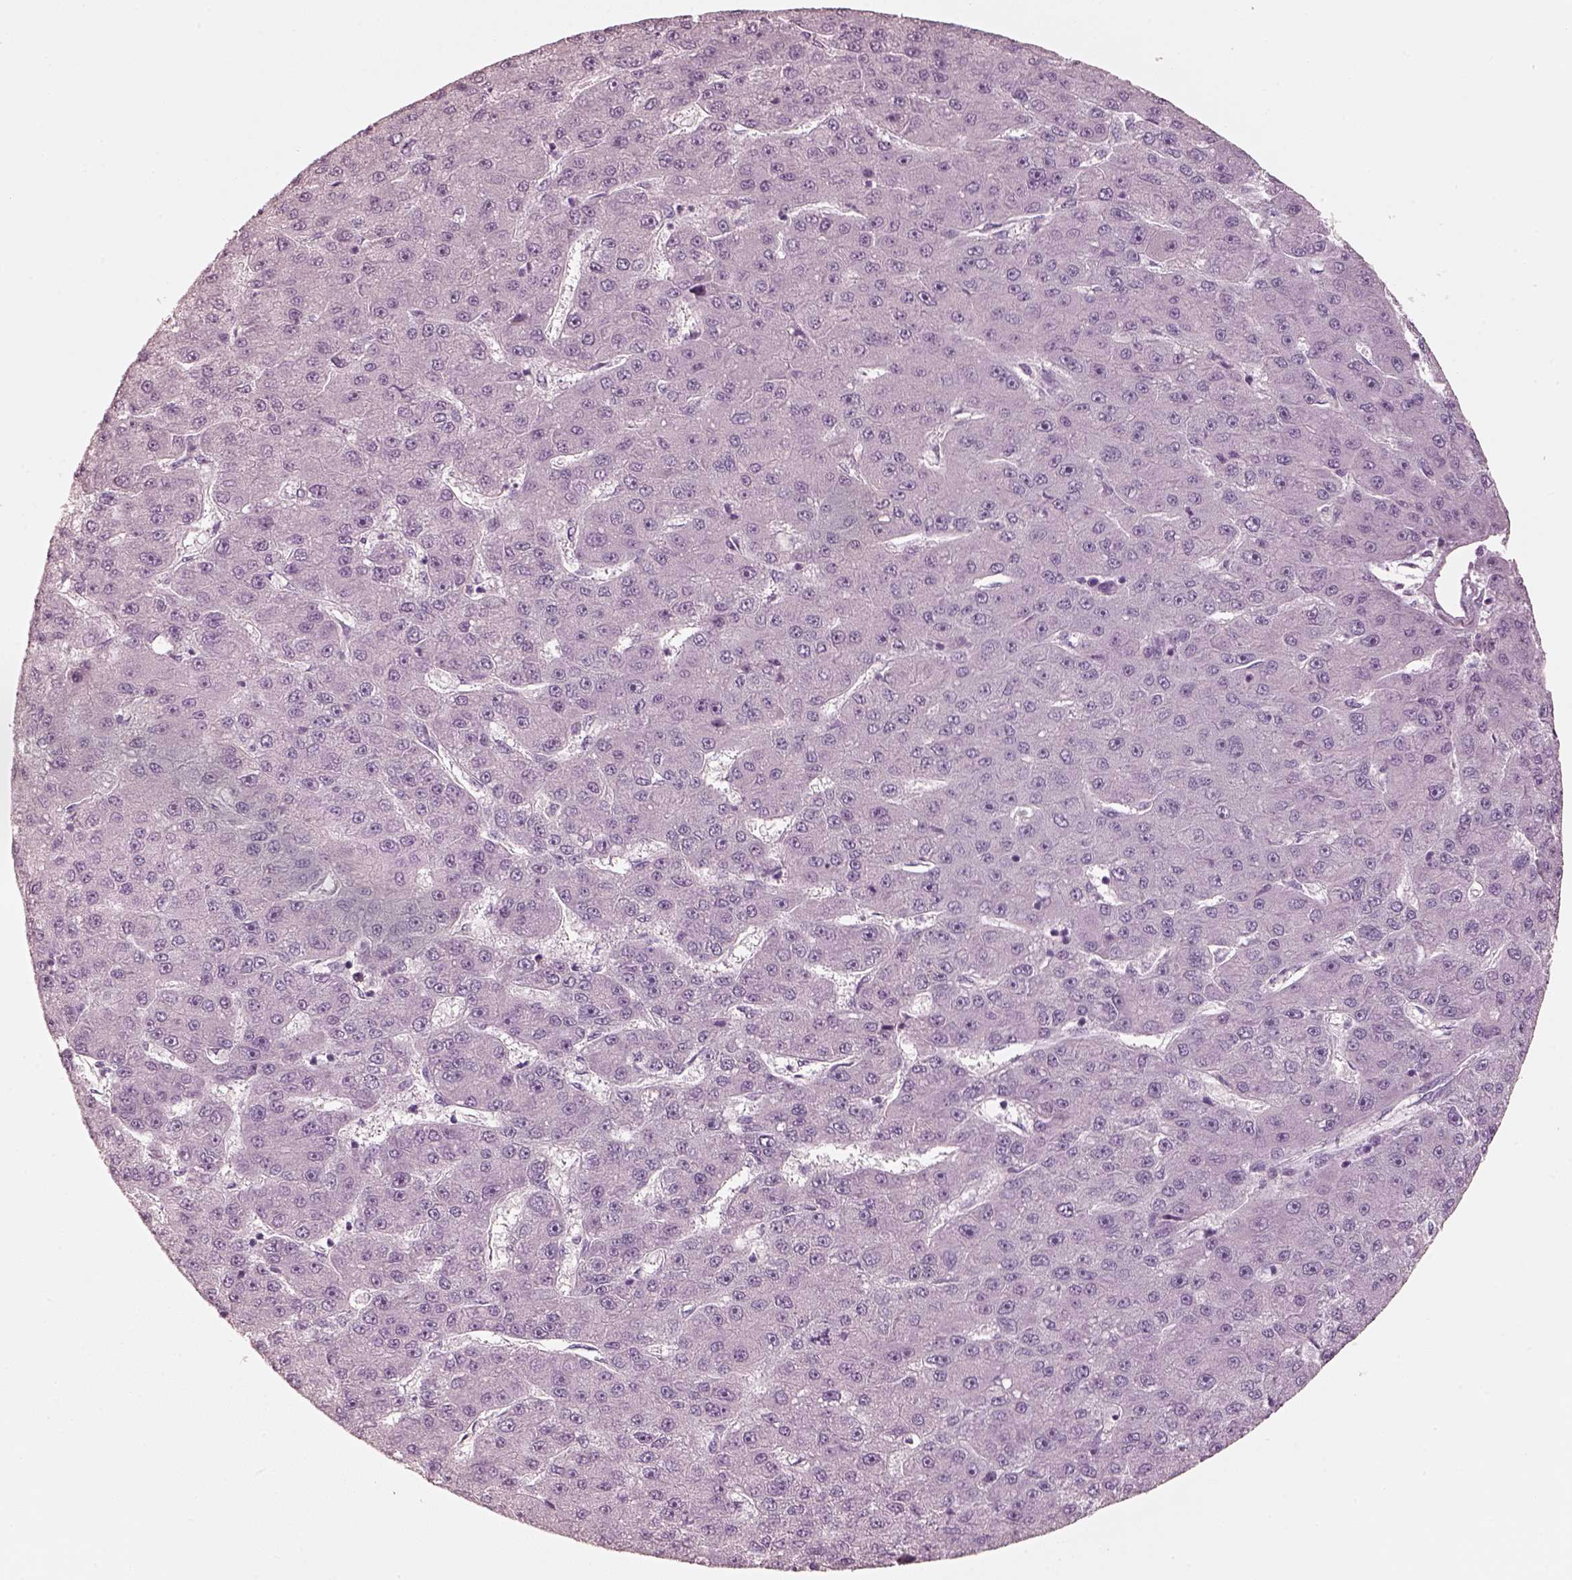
{"staining": {"intensity": "negative", "quantity": "none", "location": "none"}, "tissue": "liver cancer", "cell_type": "Tumor cells", "image_type": "cancer", "snomed": [{"axis": "morphology", "description": "Carcinoma, Hepatocellular, NOS"}, {"axis": "topography", "description": "Liver"}], "caption": "High power microscopy micrograph of an immunohistochemistry micrograph of liver cancer (hepatocellular carcinoma), revealing no significant positivity in tumor cells.", "gene": "R3HDML", "patient": {"sex": "male", "age": 67}}